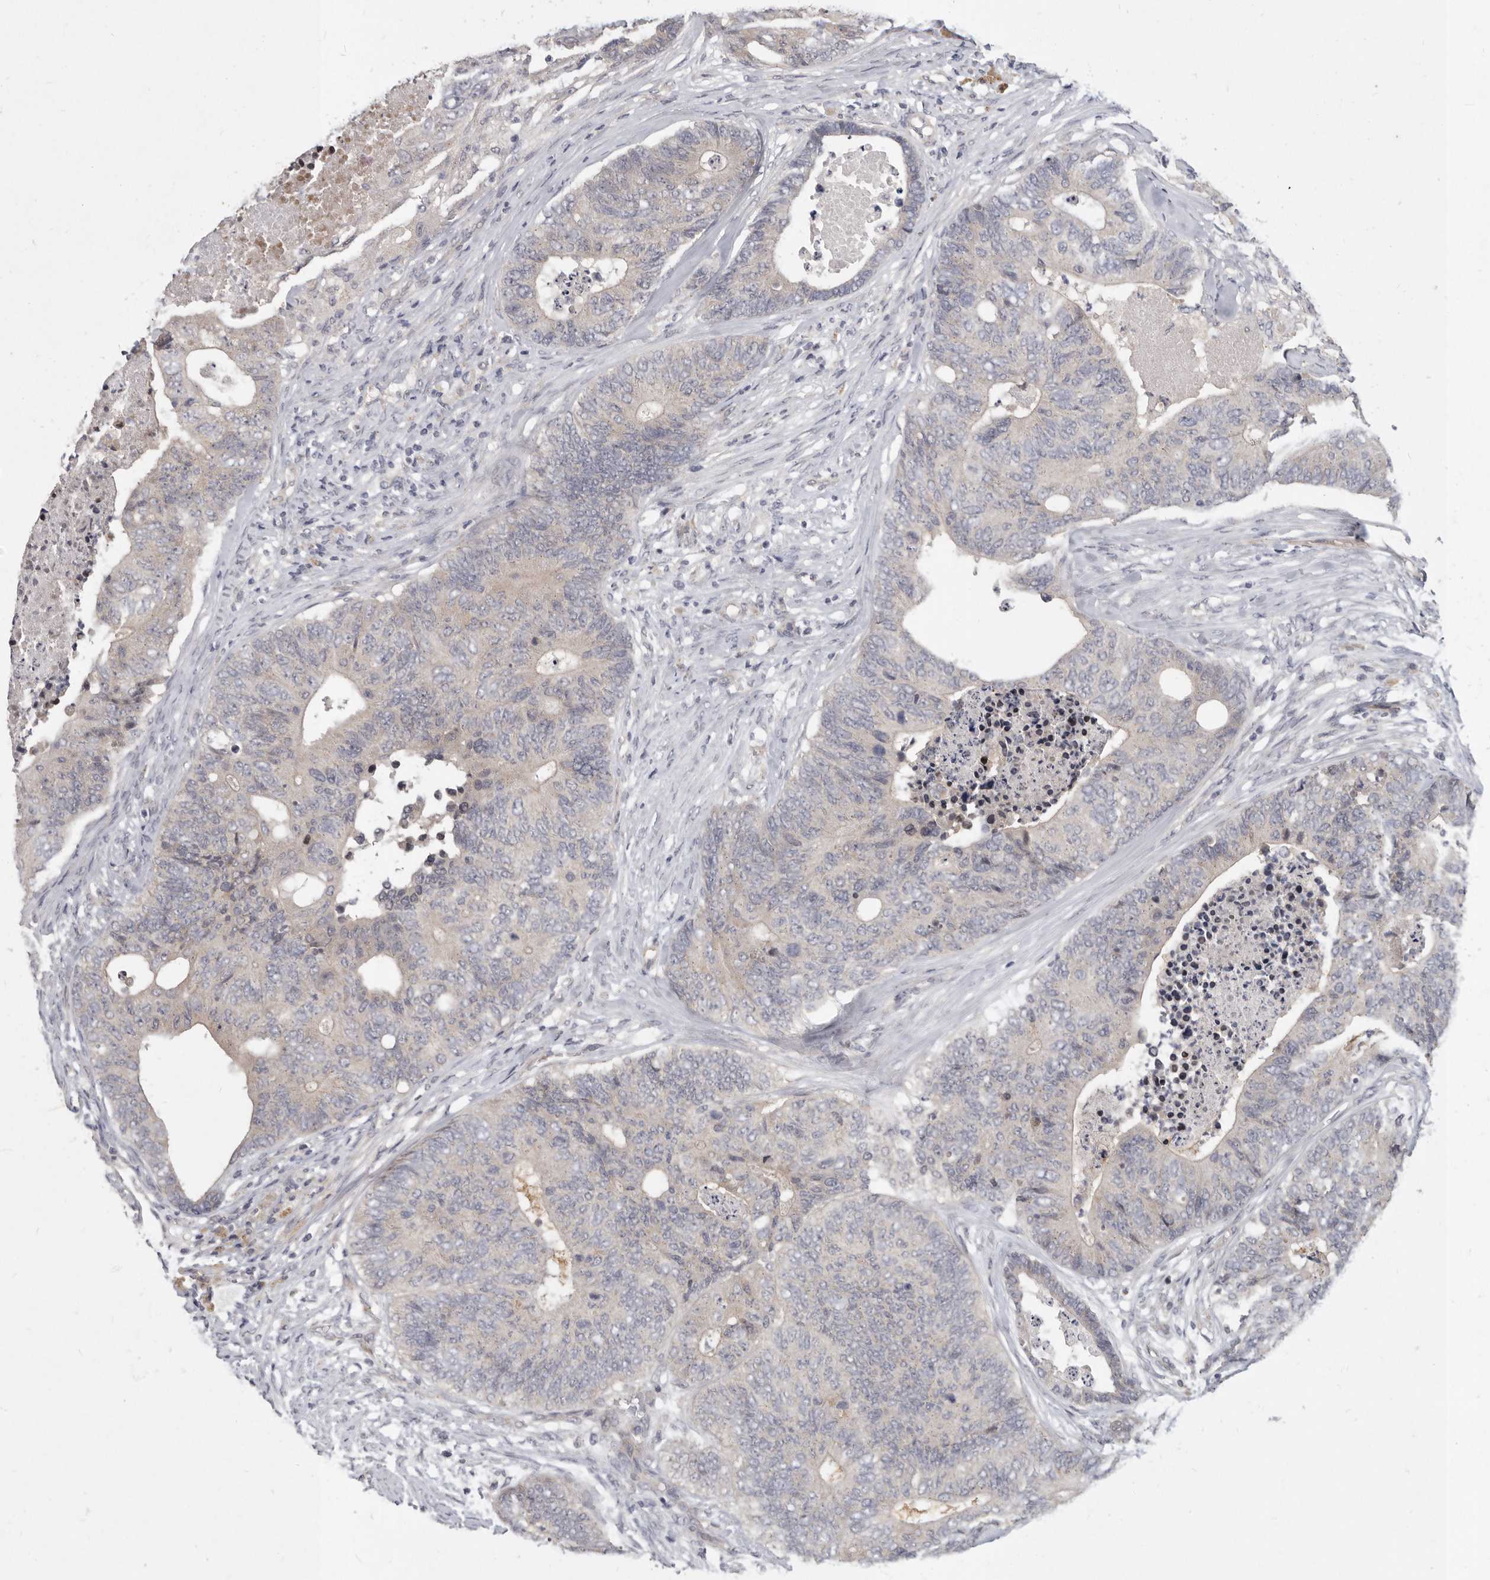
{"staining": {"intensity": "negative", "quantity": "none", "location": "none"}, "tissue": "colorectal cancer", "cell_type": "Tumor cells", "image_type": "cancer", "snomed": [{"axis": "morphology", "description": "Adenocarcinoma, NOS"}, {"axis": "topography", "description": "Colon"}], "caption": "This is an immunohistochemistry (IHC) histopathology image of colorectal cancer (adenocarcinoma). There is no positivity in tumor cells.", "gene": "SLC22A1", "patient": {"sex": "female", "age": 67}}